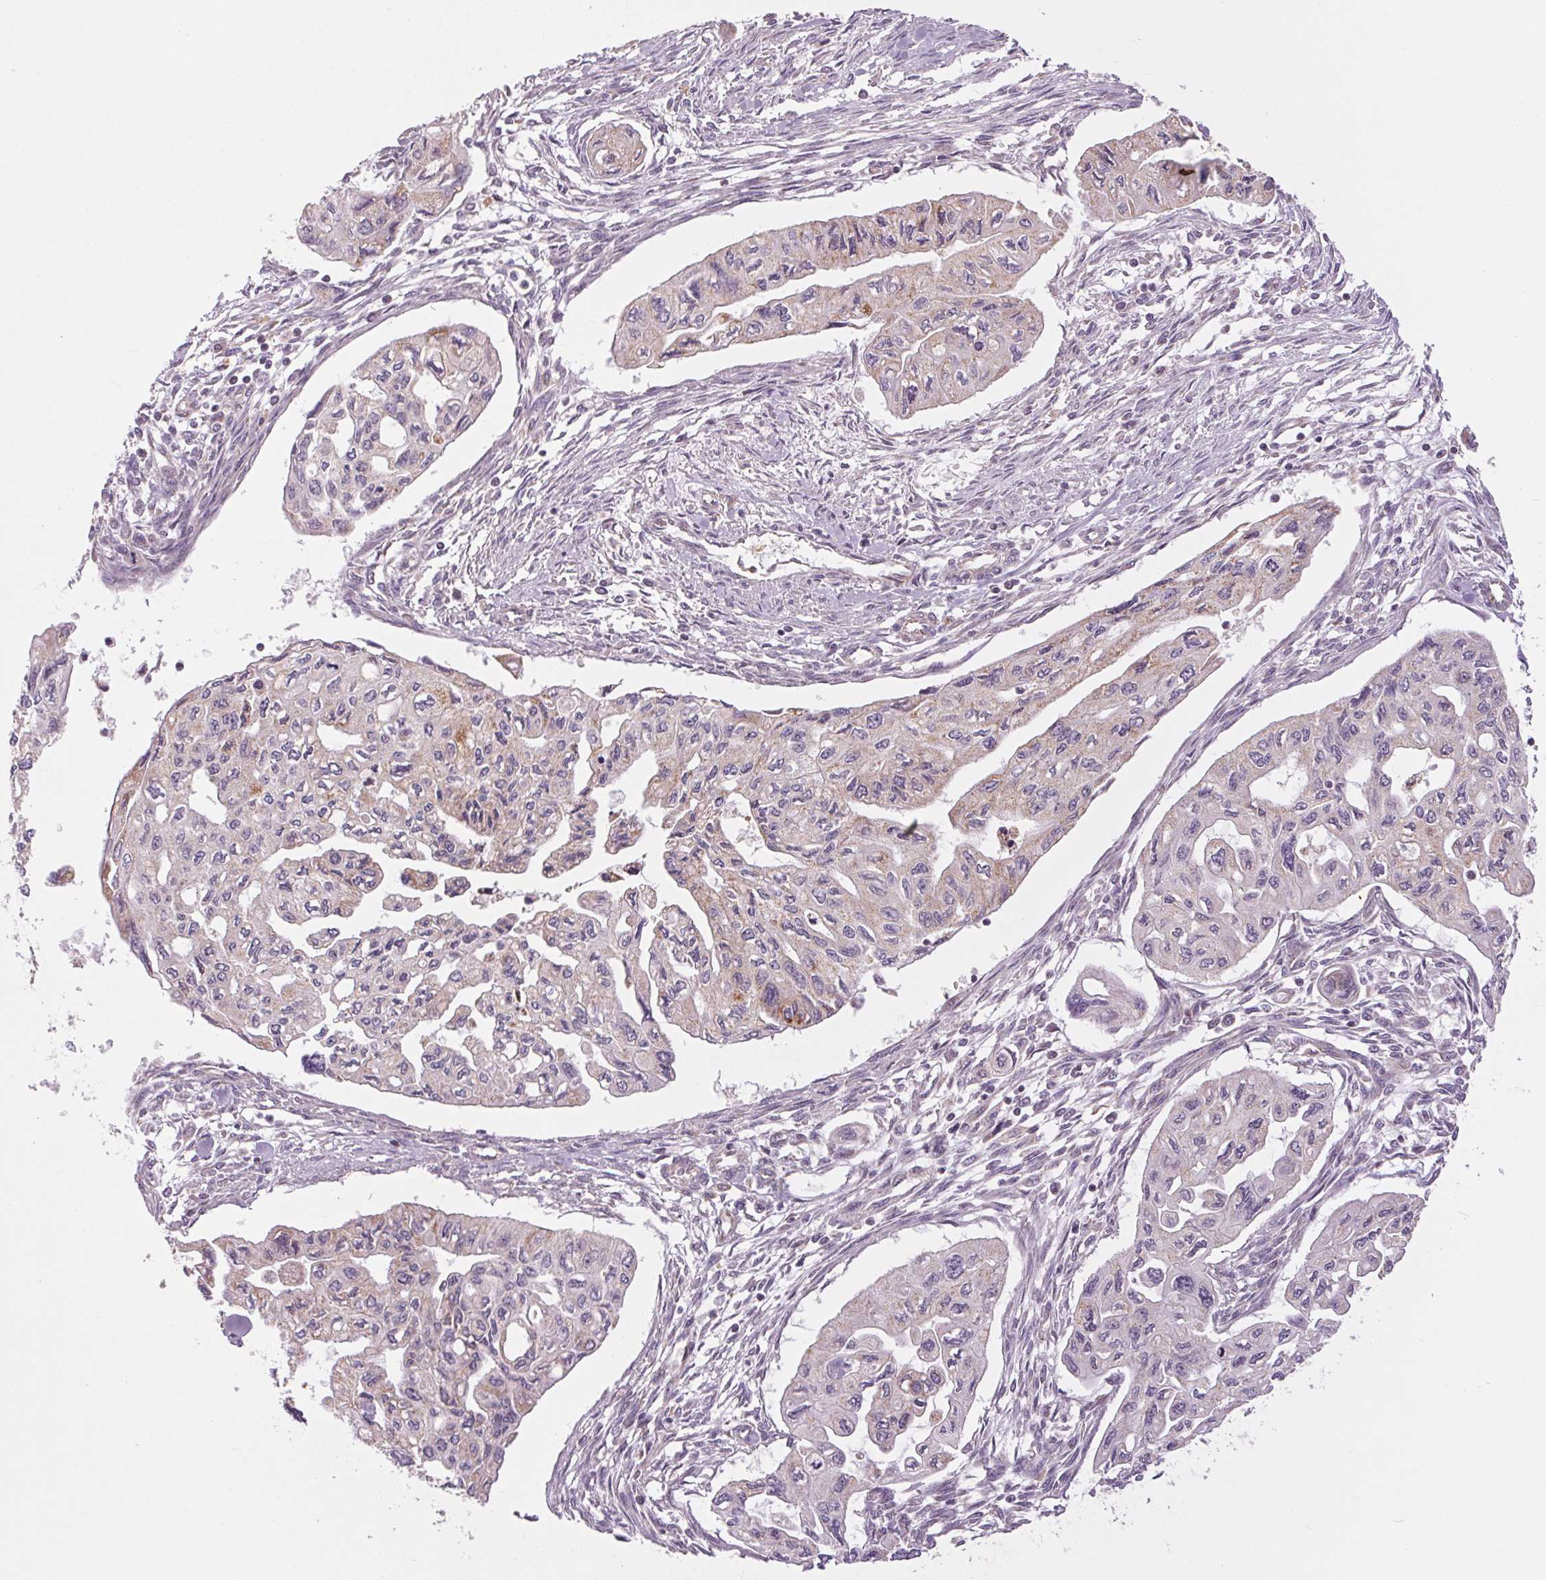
{"staining": {"intensity": "weak", "quantity": "<25%", "location": "cytoplasmic/membranous"}, "tissue": "pancreatic cancer", "cell_type": "Tumor cells", "image_type": "cancer", "snomed": [{"axis": "morphology", "description": "Adenocarcinoma, NOS"}, {"axis": "topography", "description": "Pancreas"}], "caption": "Immunohistochemical staining of human adenocarcinoma (pancreatic) reveals no significant positivity in tumor cells. The staining is performed using DAB brown chromogen with nuclei counter-stained in using hematoxylin.", "gene": "MAP3K5", "patient": {"sex": "female", "age": 76}}